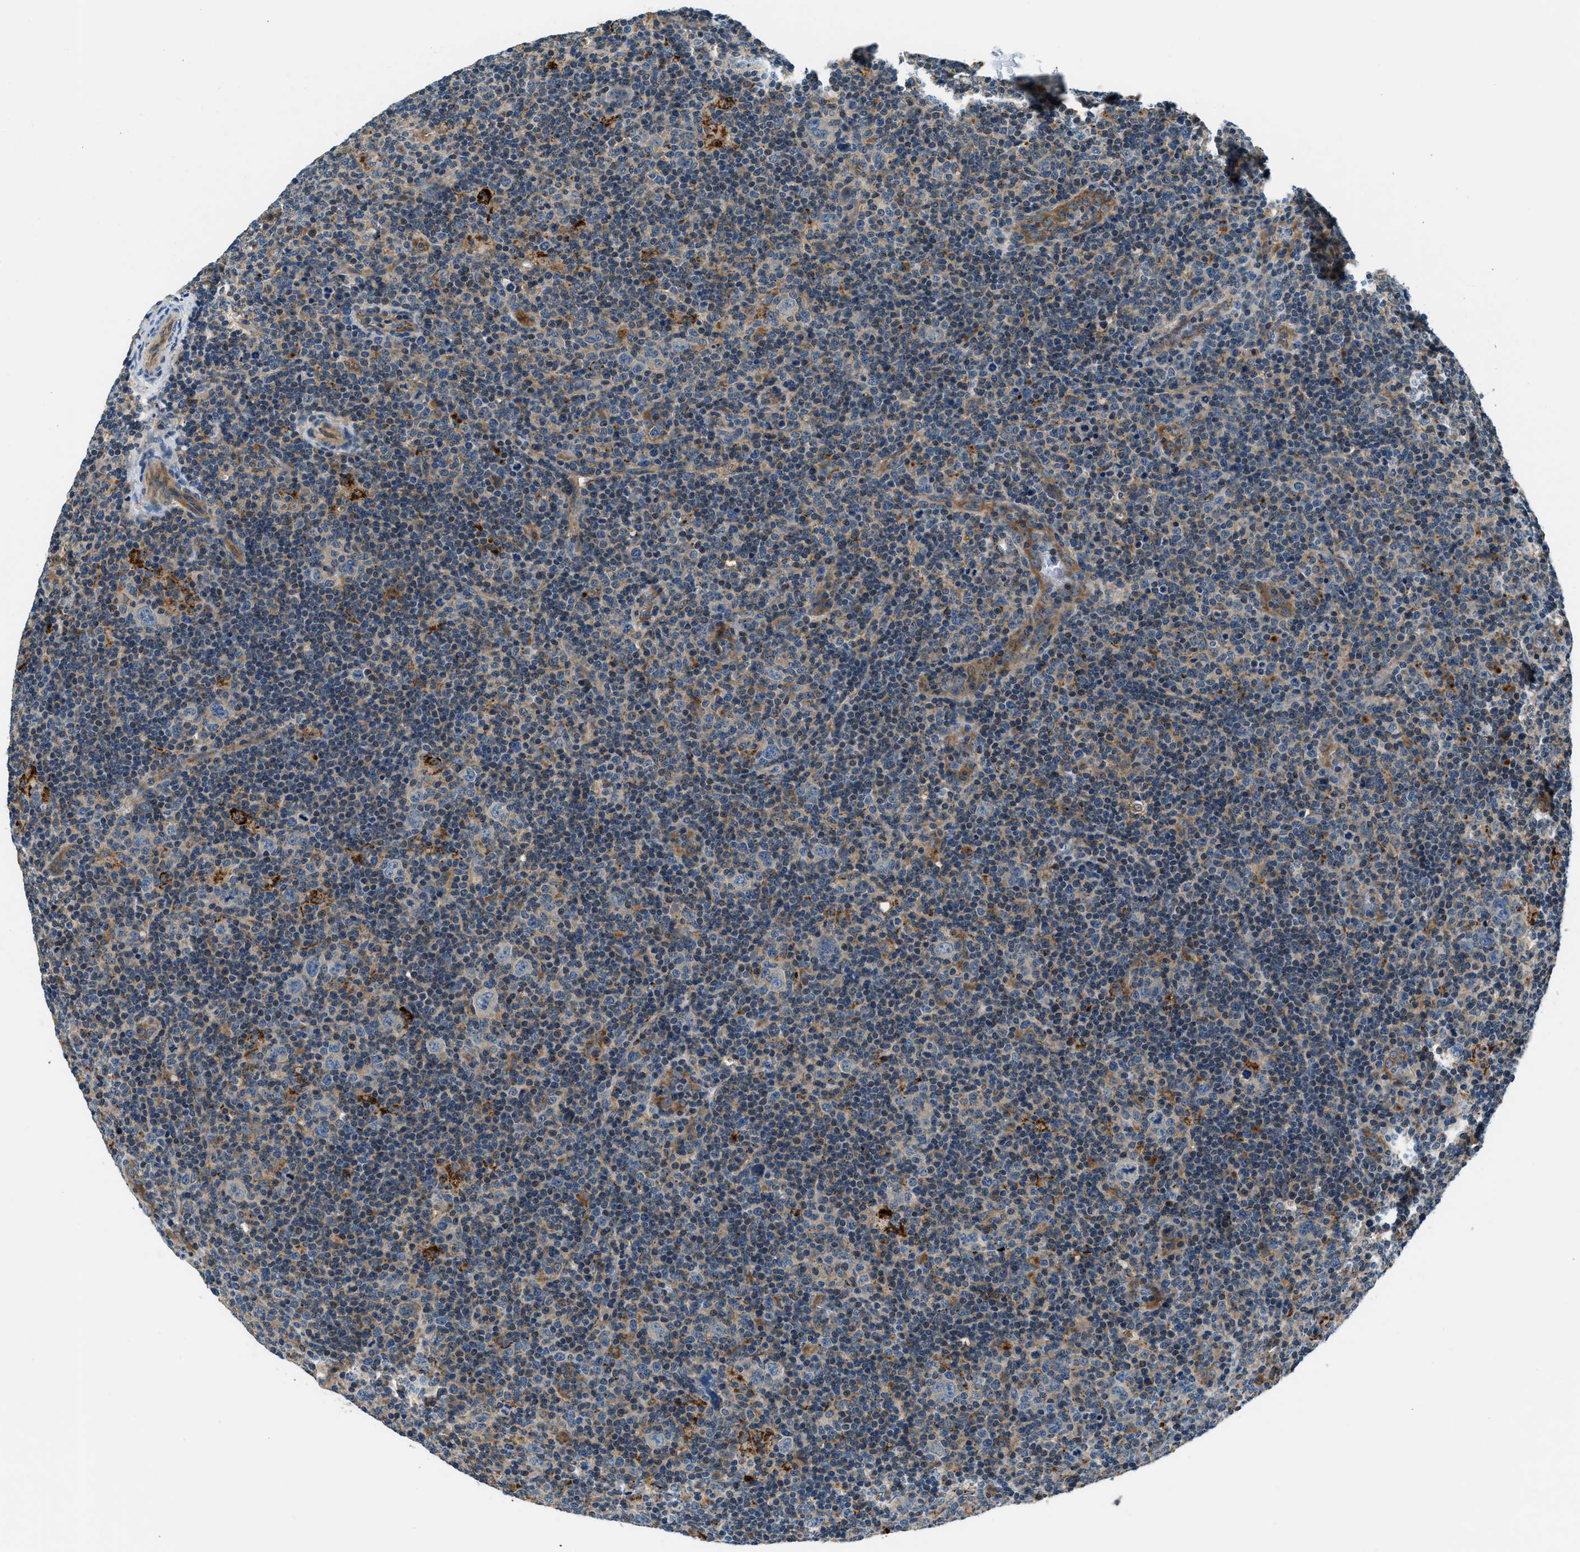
{"staining": {"intensity": "weak", "quantity": "<25%", "location": "cytoplasmic/membranous"}, "tissue": "lymphoma", "cell_type": "Tumor cells", "image_type": "cancer", "snomed": [{"axis": "morphology", "description": "Hodgkin's disease, NOS"}, {"axis": "topography", "description": "Lymph node"}], "caption": "IHC histopathology image of lymphoma stained for a protein (brown), which displays no staining in tumor cells. Brightfield microscopy of IHC stained with DAB (brown) and hematoxylin (blue), captured at high magnification.", "gene": "SLC19A2", "patient": {"sex": "female", "age": 57}}